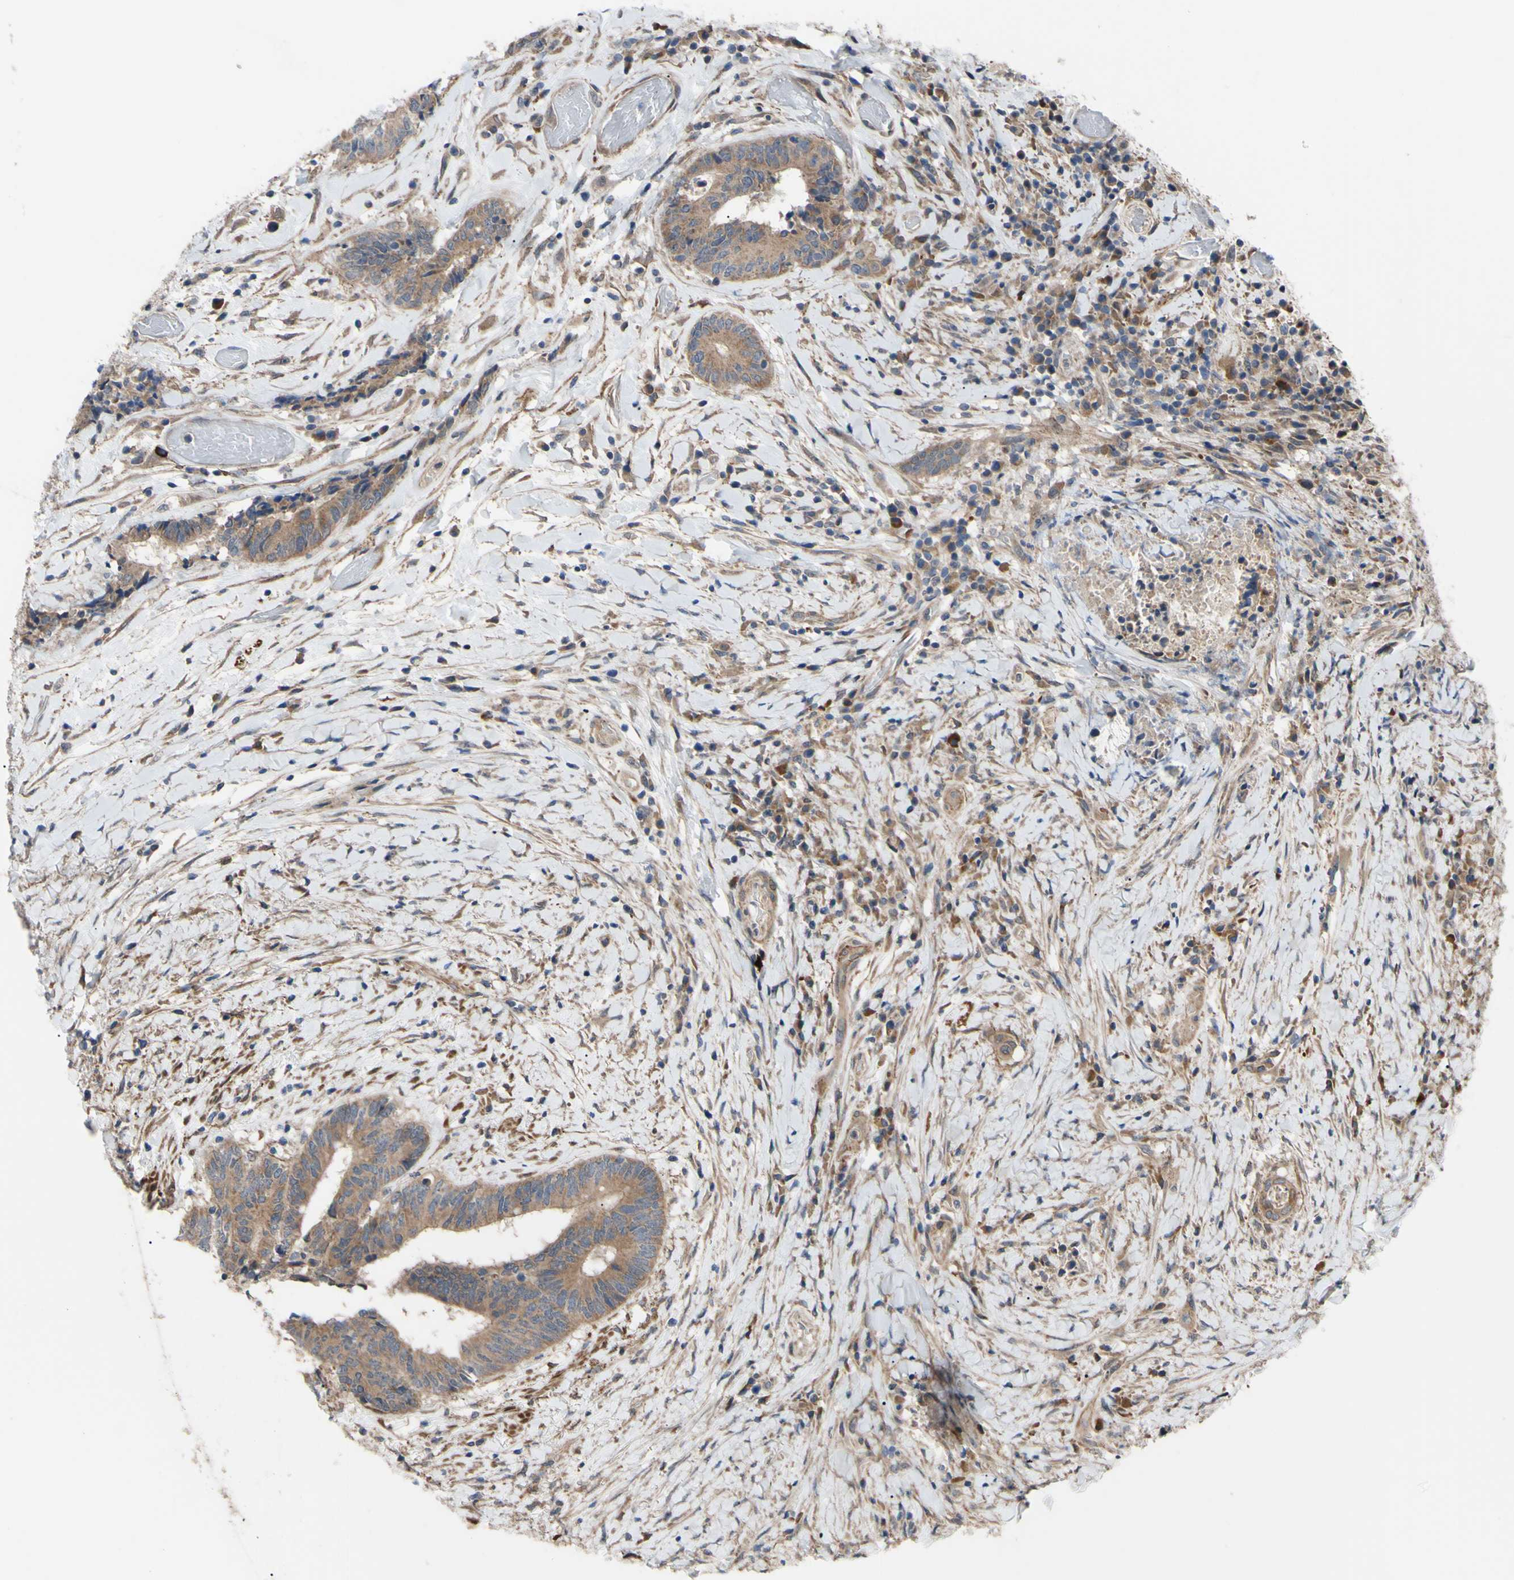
{"staining": {"intensity": "moderate", "quantity": ">75%", "location": "cytoplasmic/membranous"}, "tissue": "colorectal cancer", "cell_type": "Tumor cells", "image_type": "cancer", "snomed": [{"axis": "morphology", "description": "Adenocarcinoma, NOS"}, {"axis": "topography", "description": "Rectum"}], "caption": "The histopathology image exhibits staining of adenocarcinoma (colorectal), revealing moderate cytoplasmic/membranous protein positivity (brown color) within tumor cells. (DAB (3,3'-diaminobenzidine) IHC with brightfield microscopy, high magnification).", "gene": "SVIL", "patient": {"sex": "male", "age": 63}}